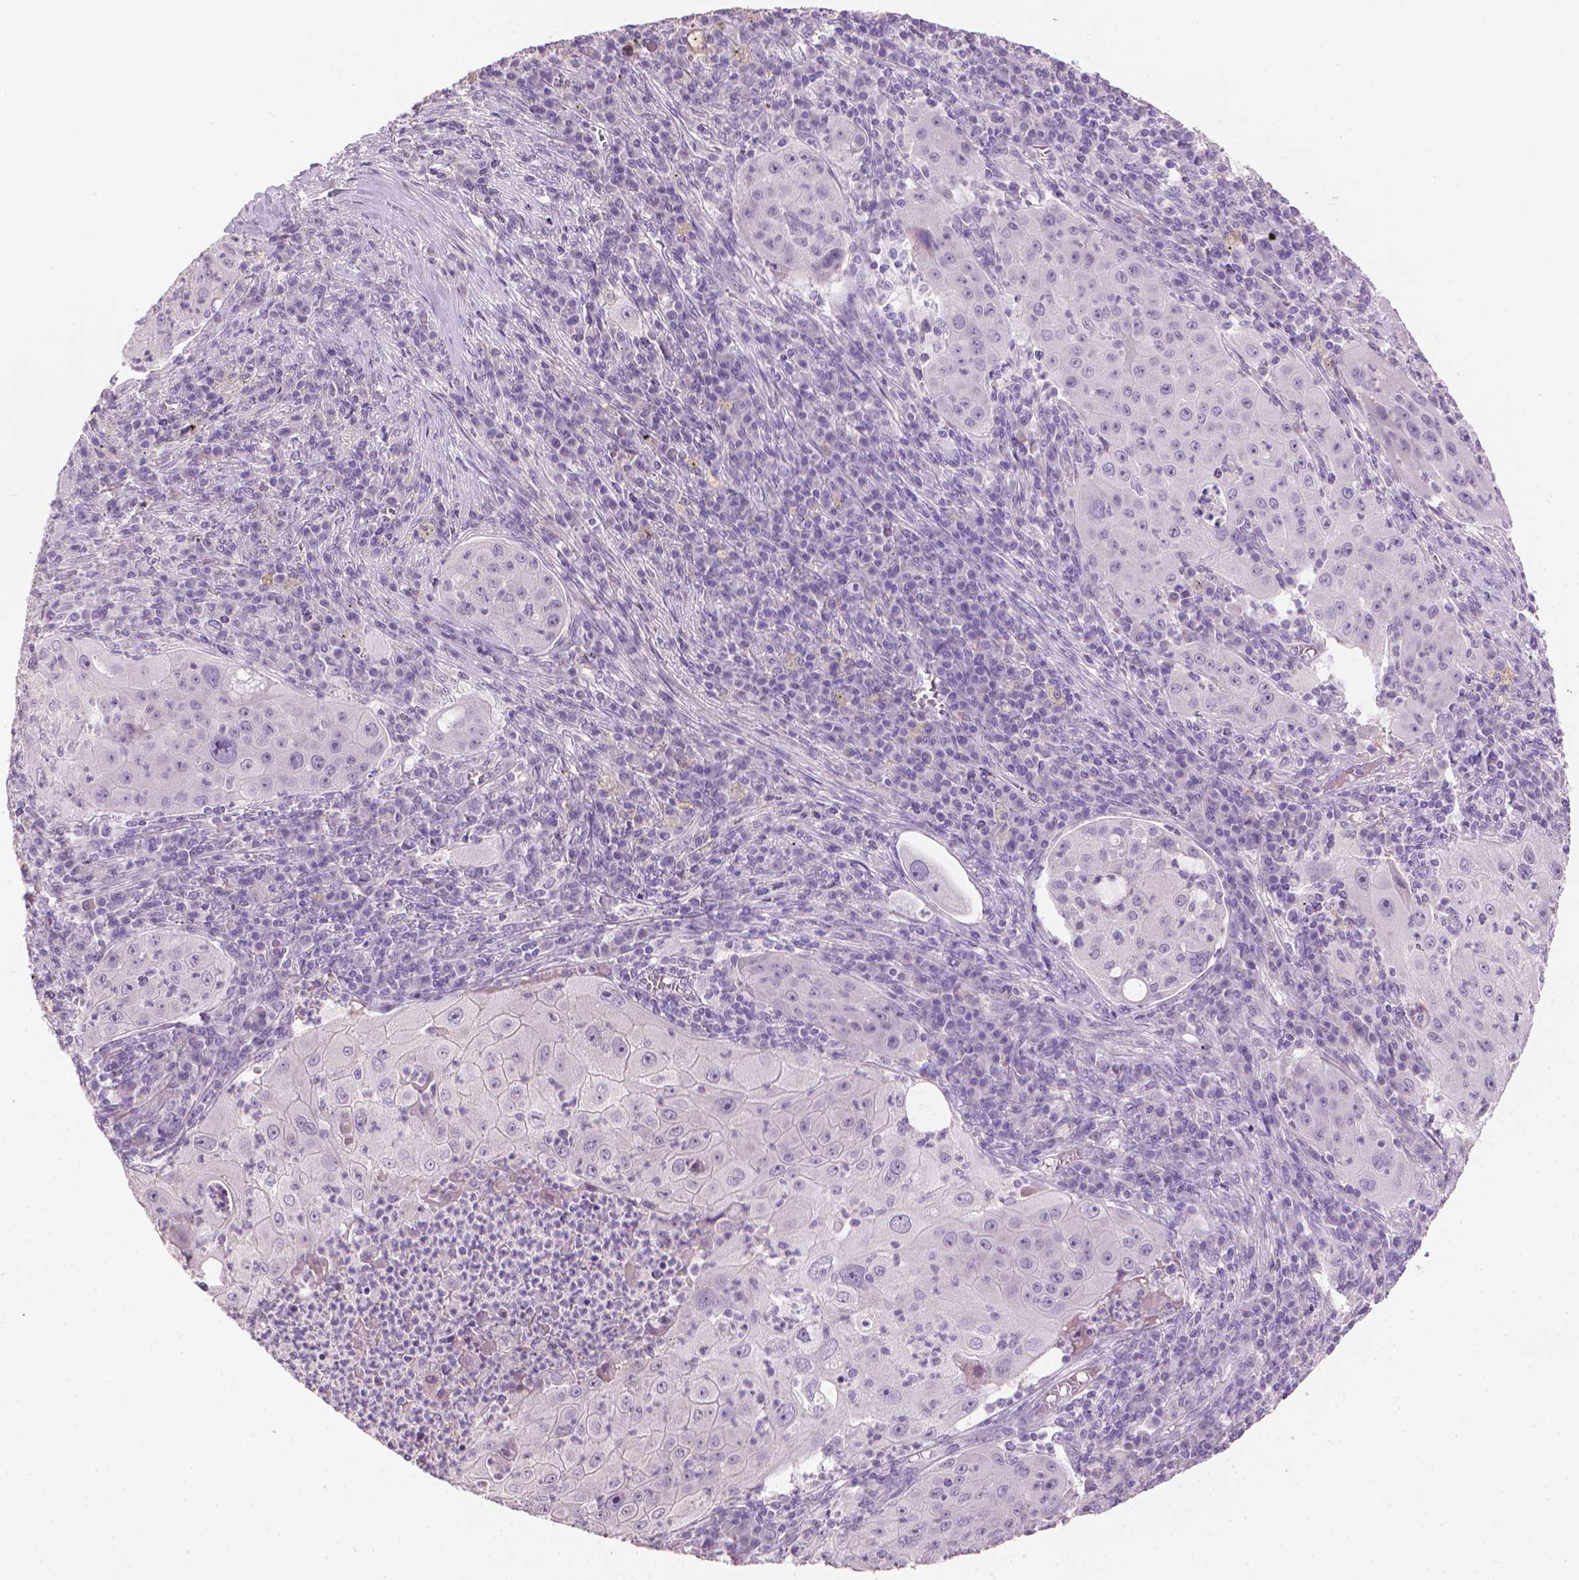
{"staining": {"intensity": "negative", "quantity": "none", "location": "none"}, "tissue": "lung cancer", "cell_type": "Tumor cells", "image_type": "cancer", "snomed": [{"axis": "morphology", "description": "Squamous cell carcinoma, NOS"}, {"axis": "topography", "description": "Lung"}], "caption": "The photomicrograph demonstrates no staining of tumor cells in squamous cell carcinoma (lung). (DAB immunohistochemistry, high magnification).", "gene": "MLANA", "patient": {"sex": "female", "age": 59}}